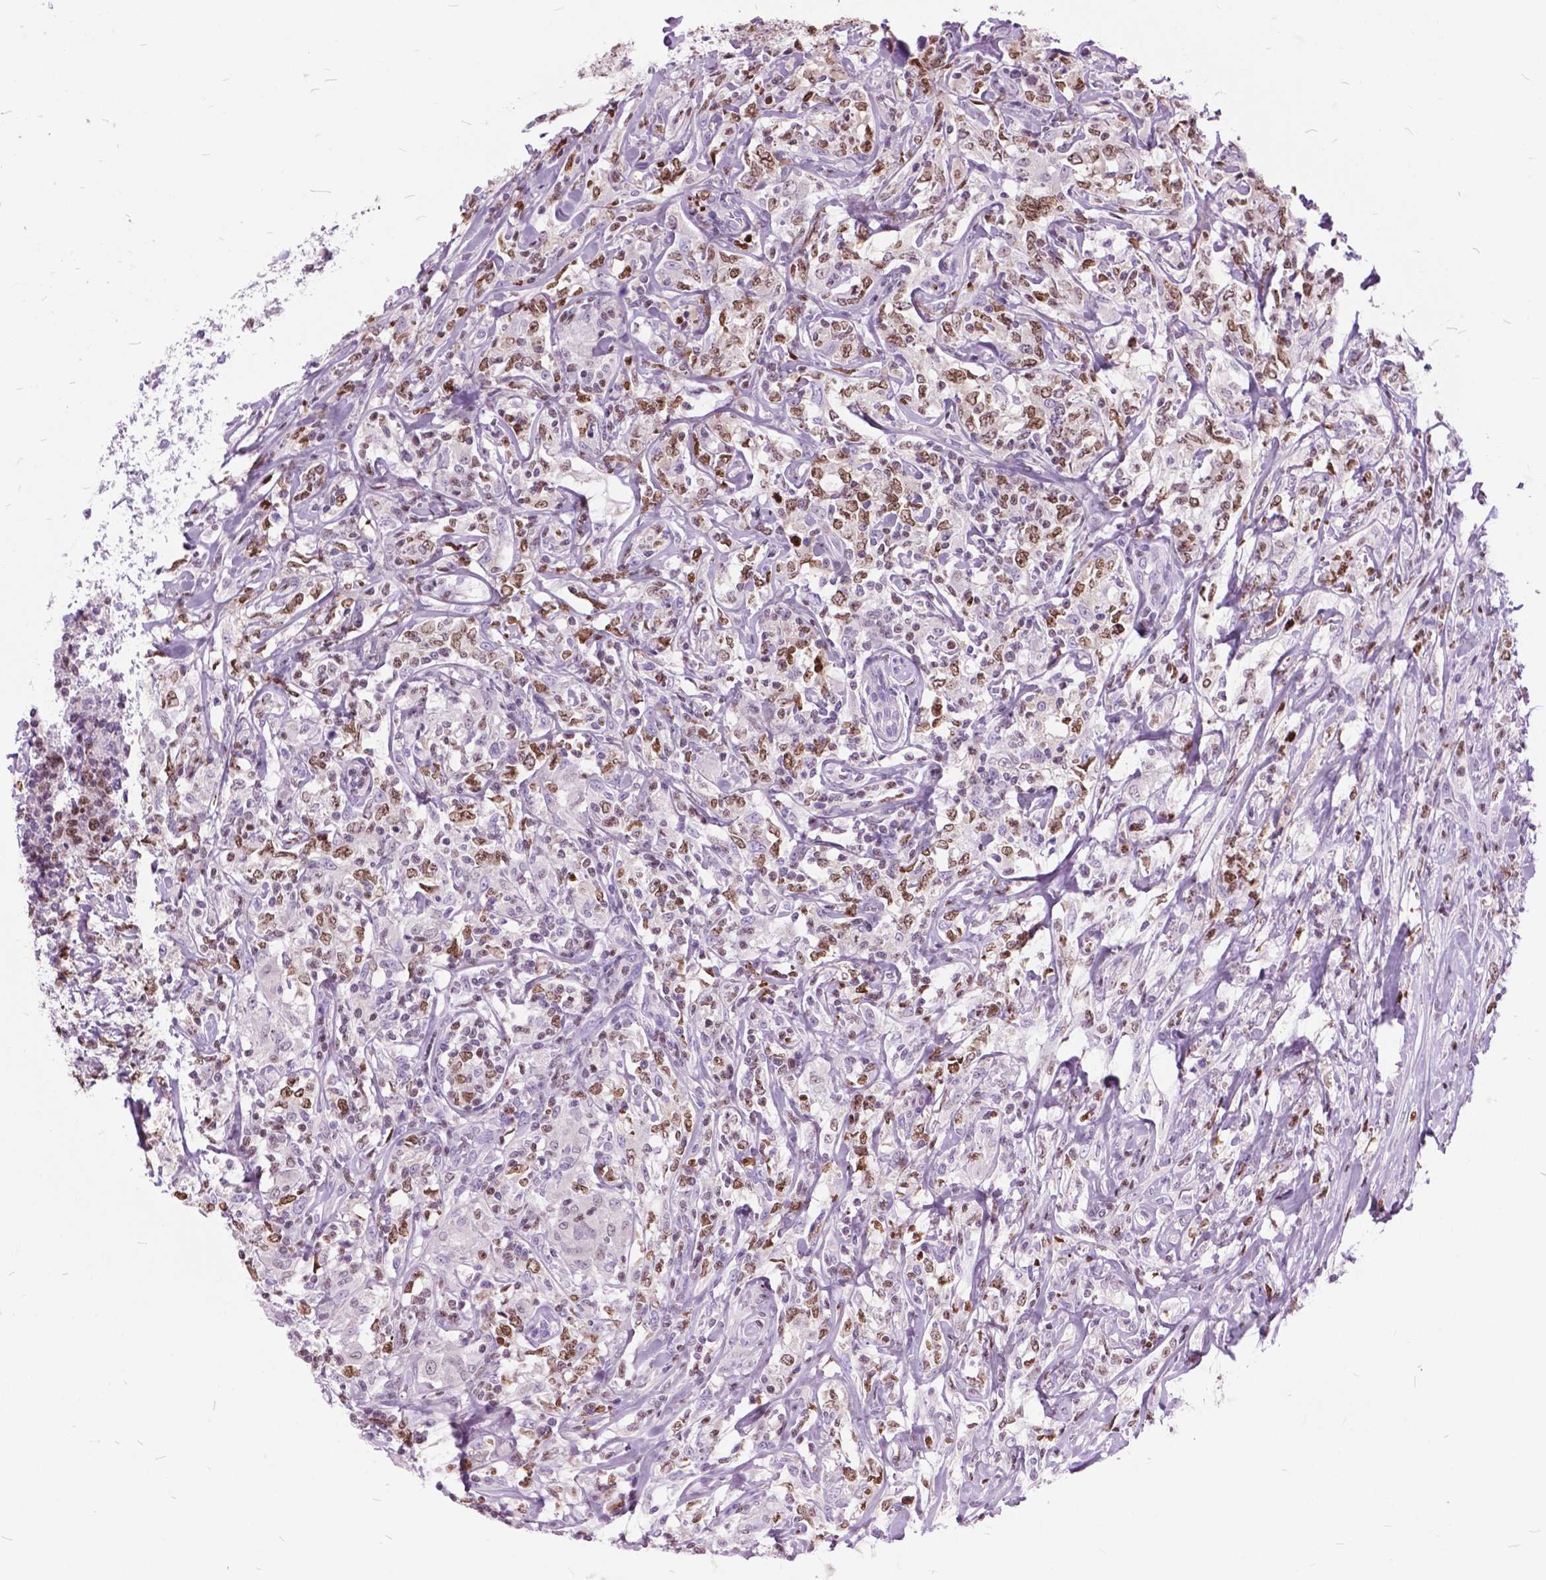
{"staining": {"intensity": "moderate", "quantity": ">75%", "location": "nuclear"}, "tissue": "lymphoma", "cell_type": "Tumor cells", "image_type": "cancer", "snomed": [{"axis": "morphology", "description": "Malignant lymphoma, non-Hodgkin's type, High grade"}, {"axis": "topography", "description": "Lymph node"}], "caption": "Protein analysis of high-grade malignant lymphoma, non-Hodgkin's type tissue shows moderate nuclear positivity in approximately >75% of tumor cells.", "gene": "SP140", "patient": {"sex": "female", "age": 84}}